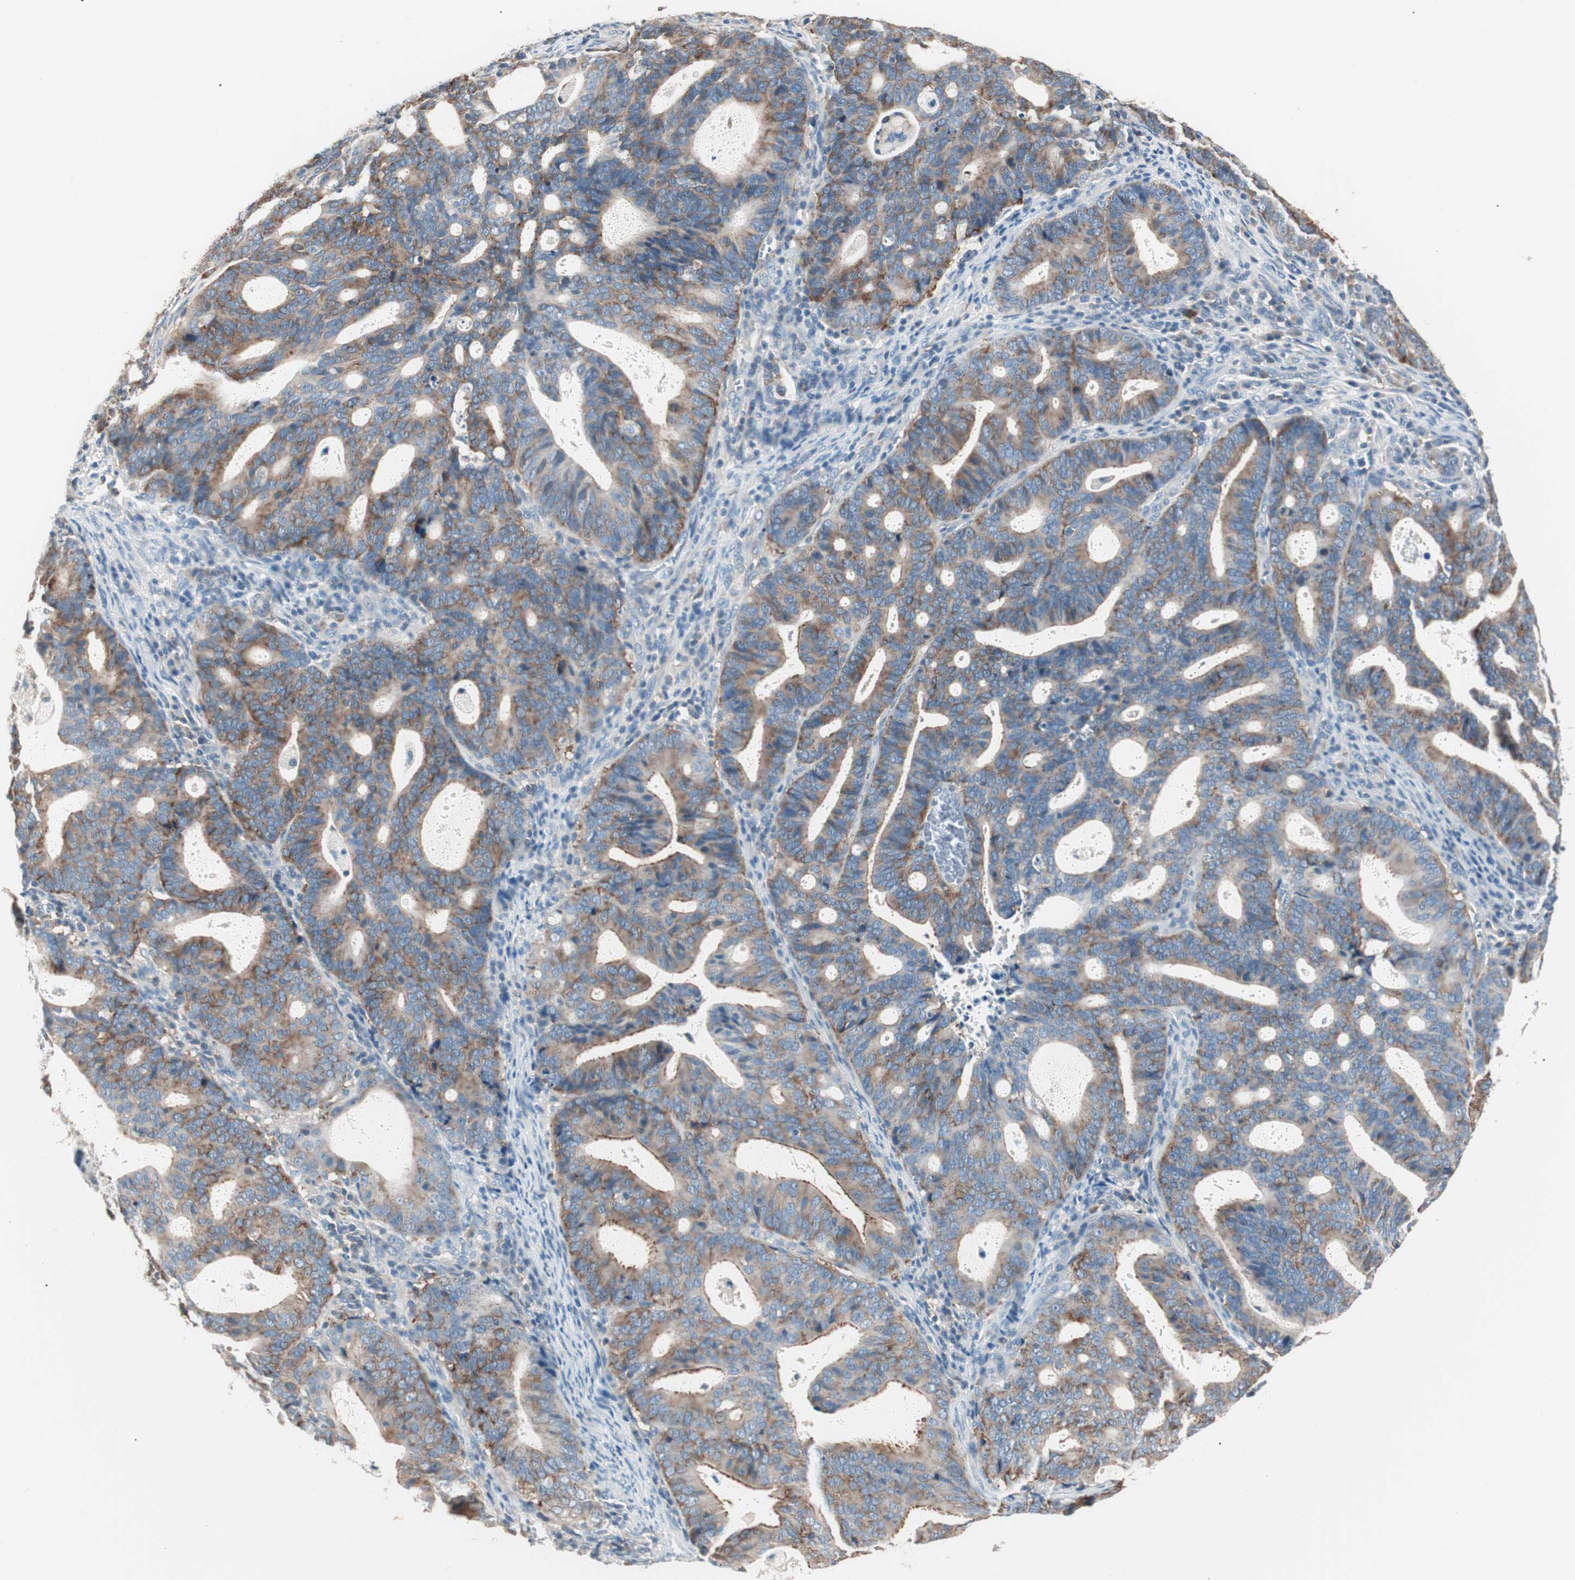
{"staining": {"intensity": "moderate", "quantity": ">75%", "location": "cytoplasmic/membranous"}, "tissue": "endometrial cancer", "cell_type": "Tumor cells", "image_type": "cancer", "snomed": [{"axis": "morphology", "description": "Adenocarcinoma, NOS"}, {"axis": "topography", "description": "Uterus"}], "caption": "Immunohistochemical staining of human endometrial adenocarcinoma shows moderate cytoplasmic/membranous protein expression in approximately >75% of tumor cells.", "gene": "RAD54B", "patient": {"sex": "female", "age": 83}}